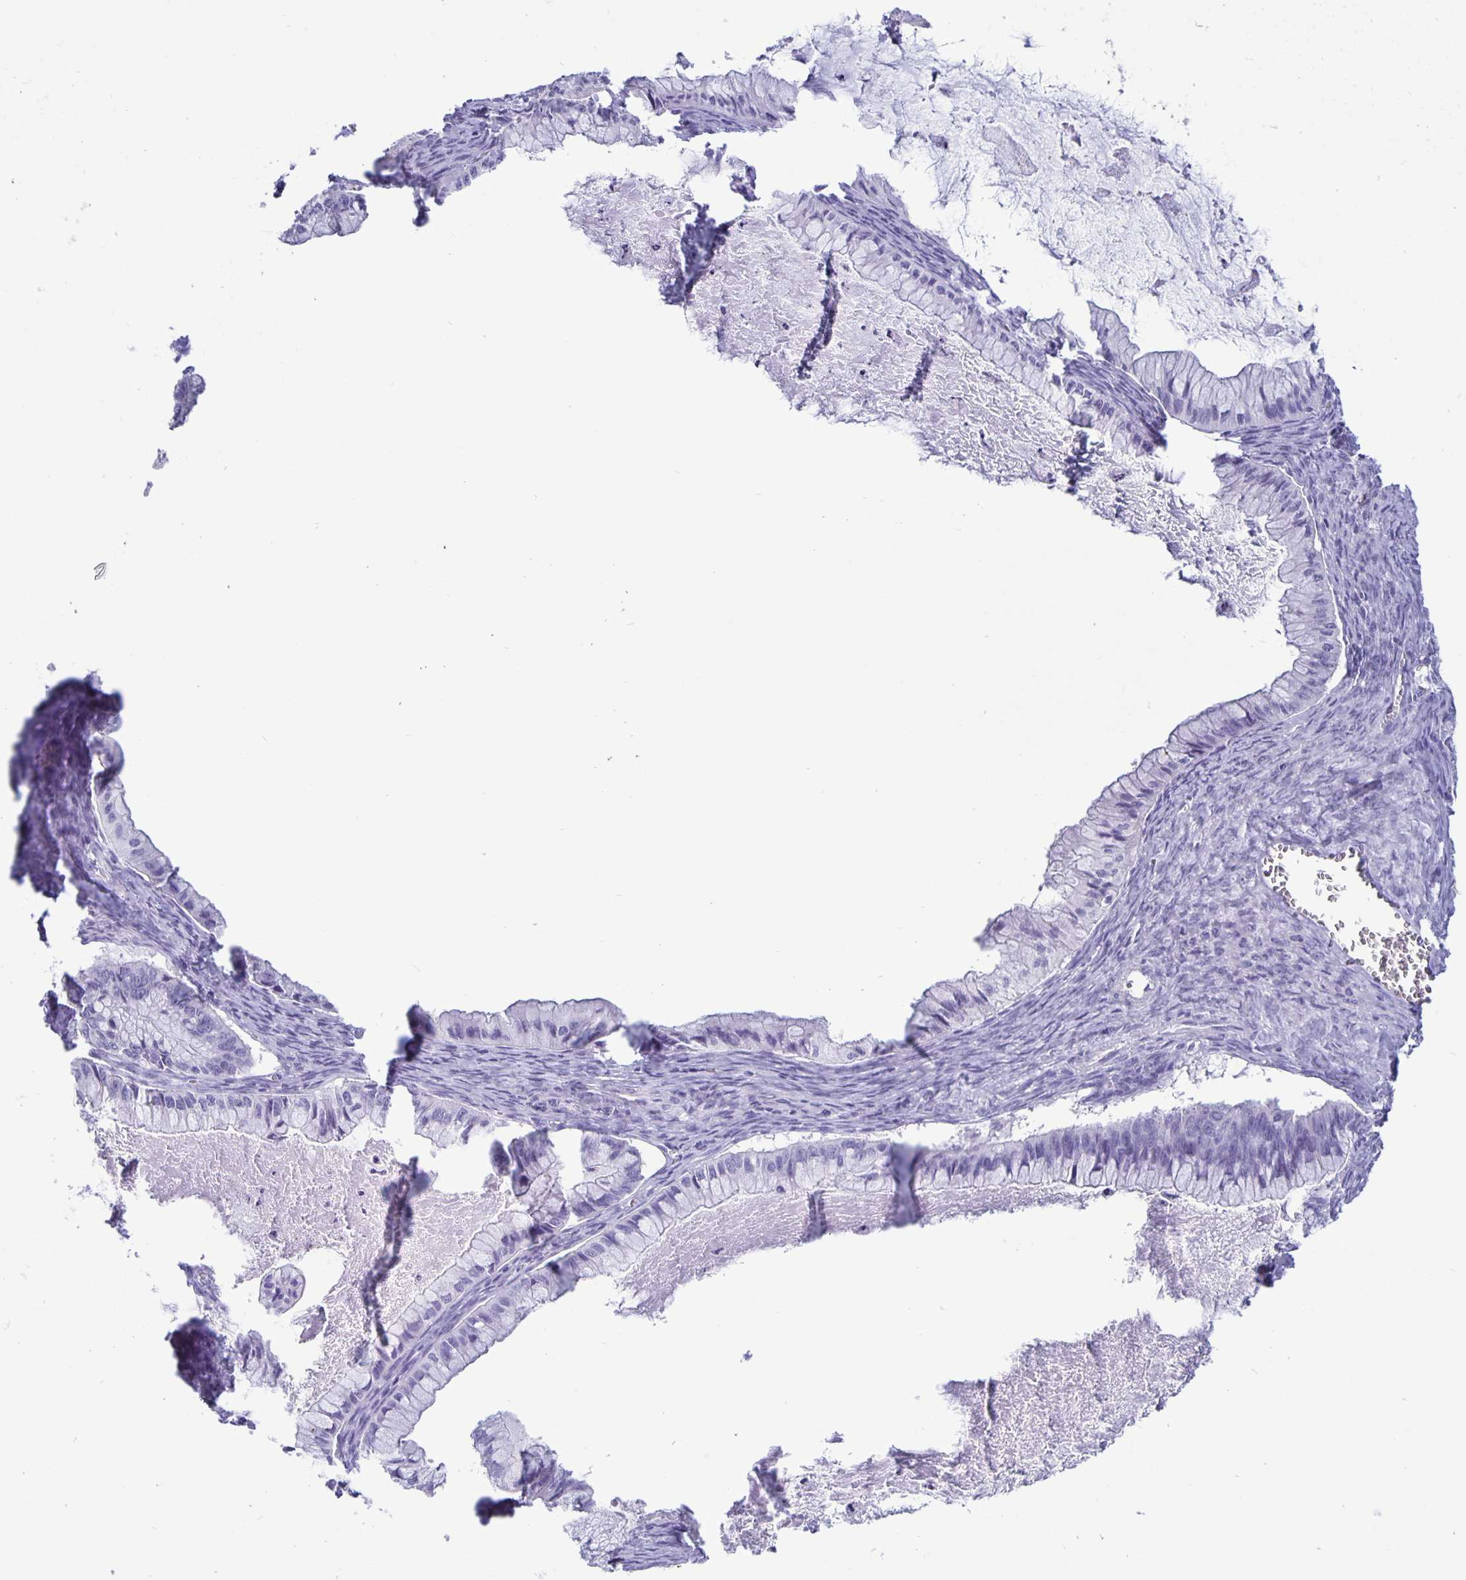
{"staining": {"intensity": "negative", "quantity": "none", "location": "none"}, "tissue": "ovarian cancer", "cell_type": "Tumor cells", "image_type": "cancer", "snomed": [{"axis": "morphology", "description": "Cystadenocarcinoma, mucinous, NOS"}, {"axis": "topography", "description": "Ovary"}], "caption": "Image shows no protein positivity in tumor cells of mucinous cystadenocarcinoma (ovarian) tissue. Brightfield microscopy of immunohistochemistry (IHC) stained with DAB (brown) and hematoxylin (blue), captured at high magnification.", "gene": "BPIFA3", "patient": {"sex": "female", "age": 72}}